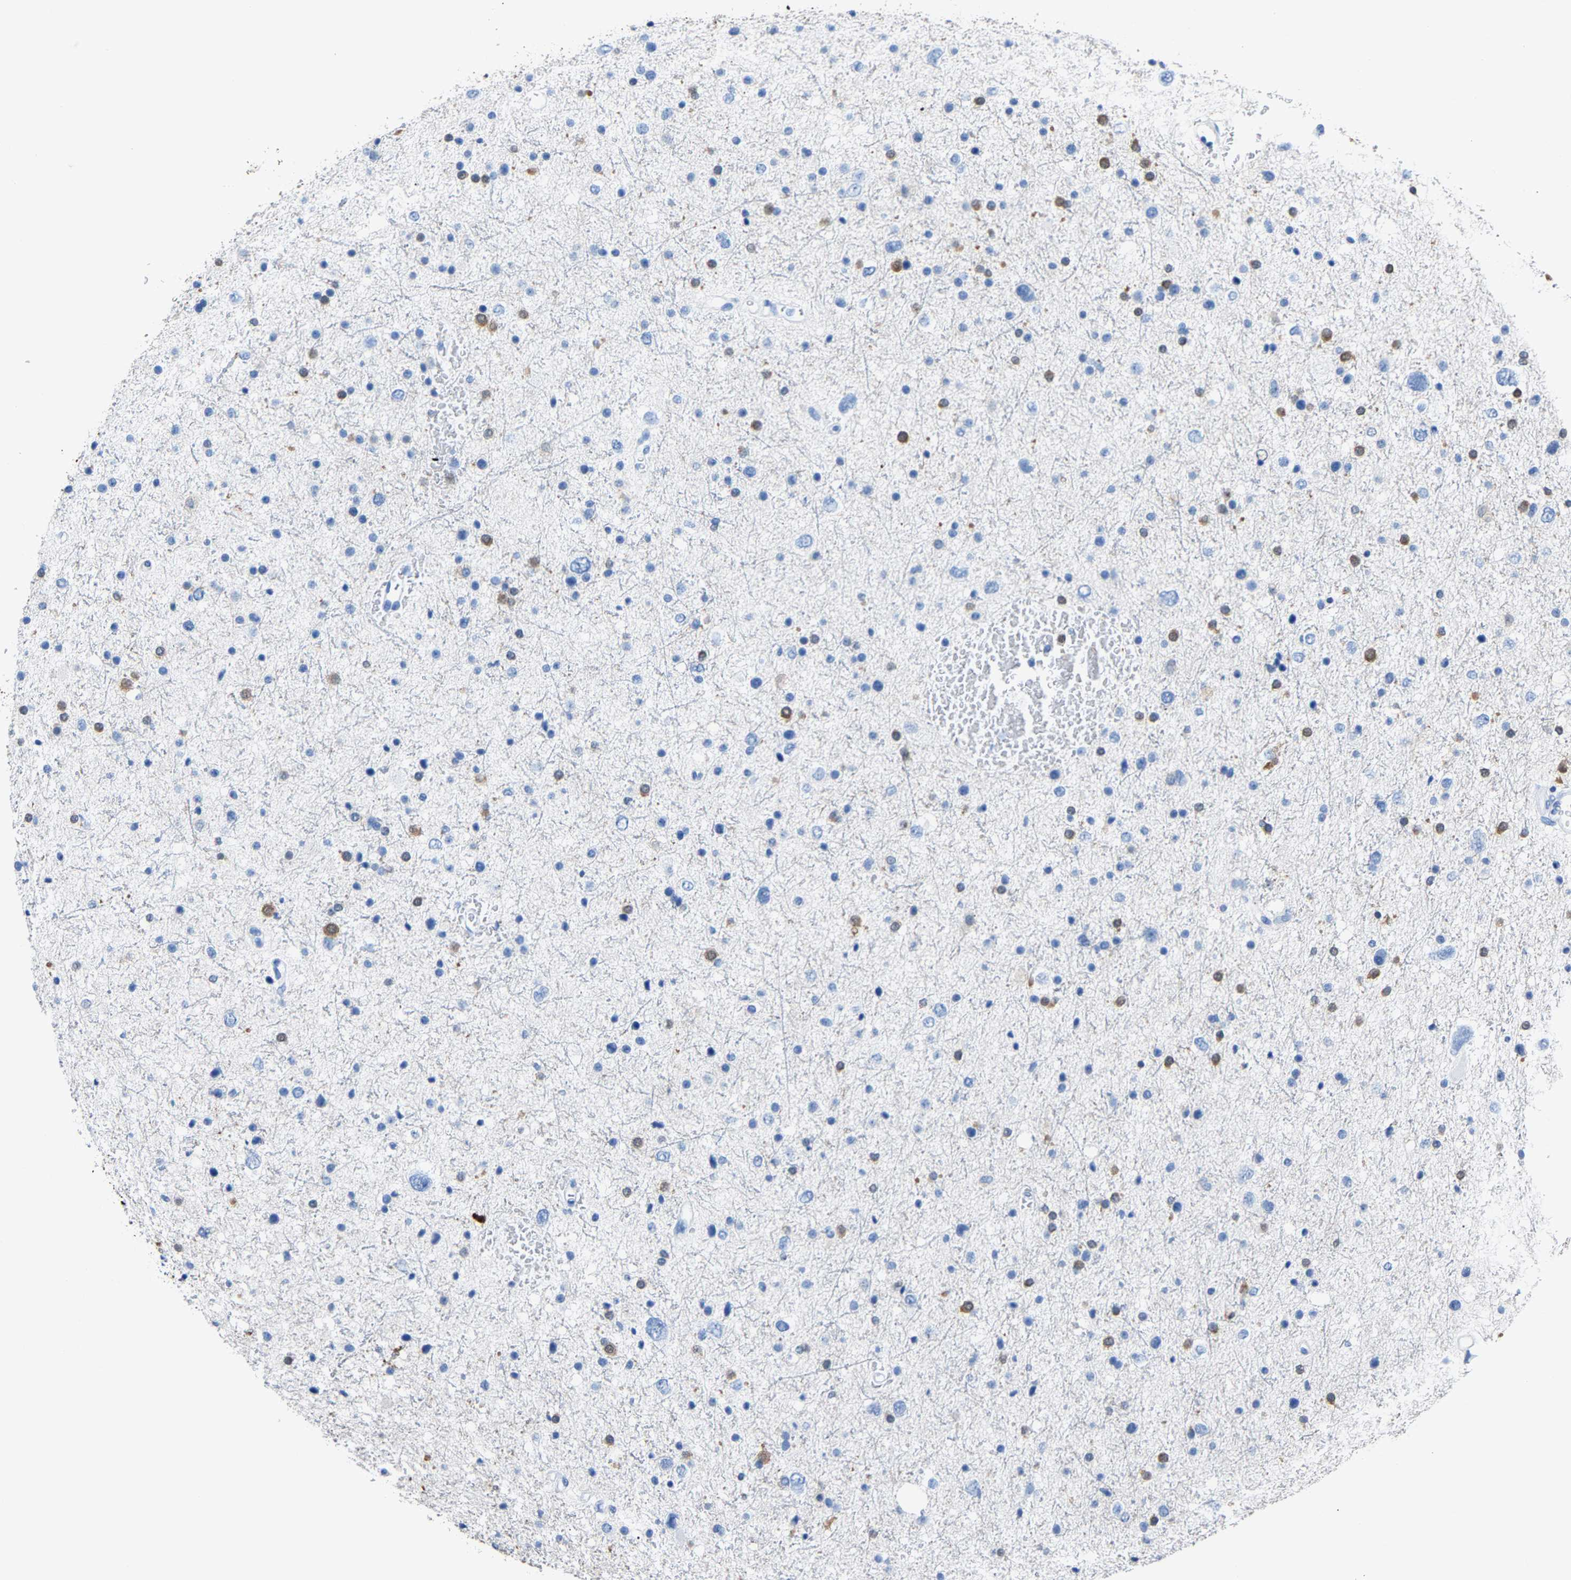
{"staining": {"intensity": "moderate", "quantity": "<25%", "location": "cytoplasmic/membranous"}, "tissue": "glioma", "cell_type": "Tumor cells", "image_type": "cancer", "snomed": [{"axis": "morphology", "description": "Glioma, malignant, Low grade"}, {"axis": "topography", "description": "Brain"}], "caption": "Protein staining displays moderate cytoplasmic/membranous staining in about <25% of tumor cells in glioma.", "gene": "S100P", "patient": {"sex": "female", "age": 37}}